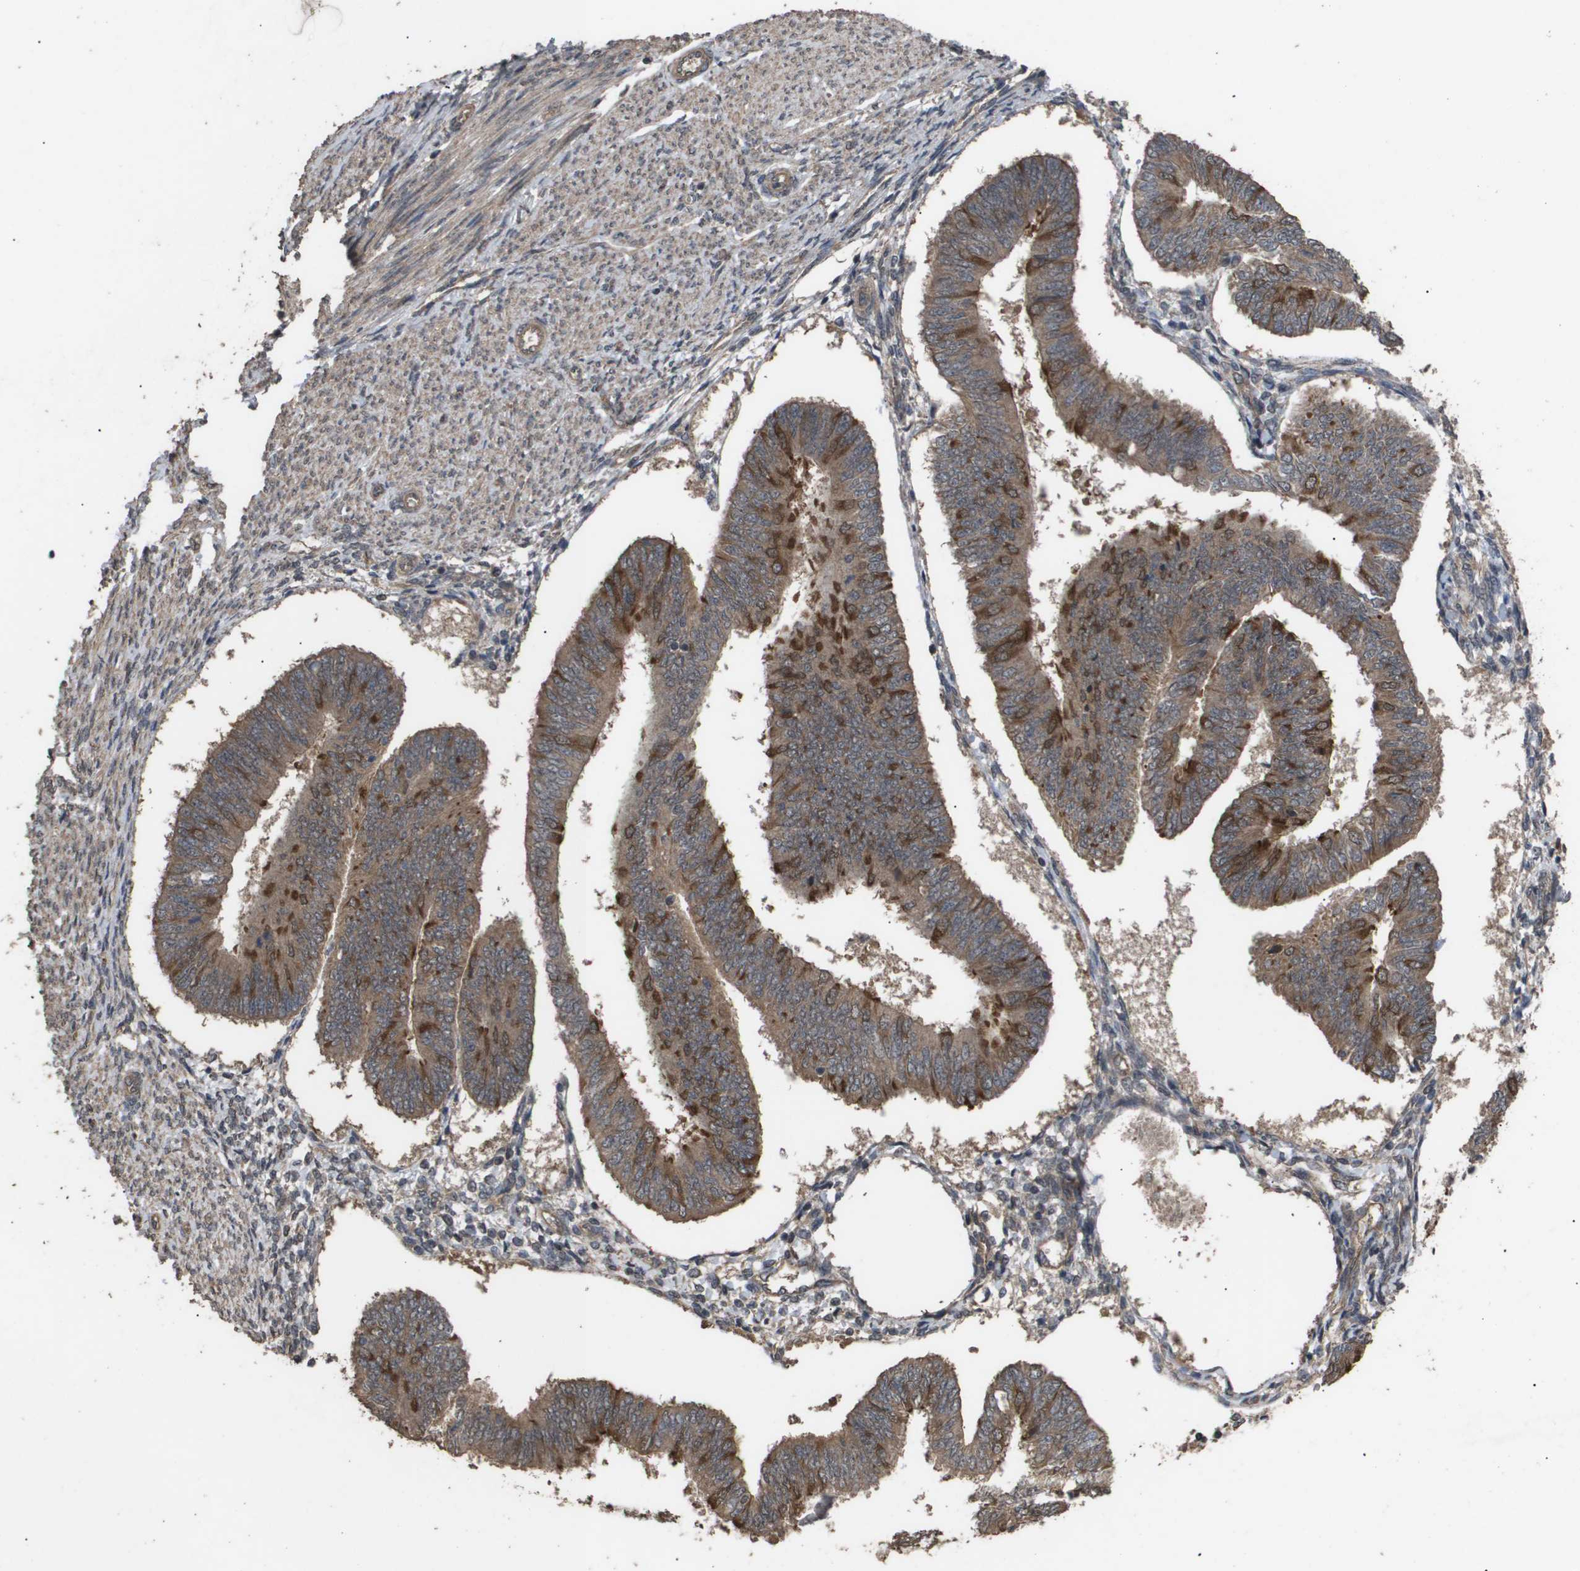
{"staining": {"intensity": "moderate", "quantity": ">75%", "location": "cytoplasmic/membranous"}, "tissue": "endometrial cancer", "cell_type": "Tumor cells", "image_type": "cancer", "snomed": [{"axis": "morphology", "description": "Adenocarcinoma, NOS"}, {"axis": "topography", "description": "Endometrium"}], "caption": "Adenocarcinoma (endometrial) was stained to show a protein in brown. There is medium levels of moderate cytoplasmic/membranous expression in about >75% of tumor cells. (IHC, brightfield microscopy, high magnification).", "gene": "CUL5", "patient": {"sex": "female", "age": 58}}